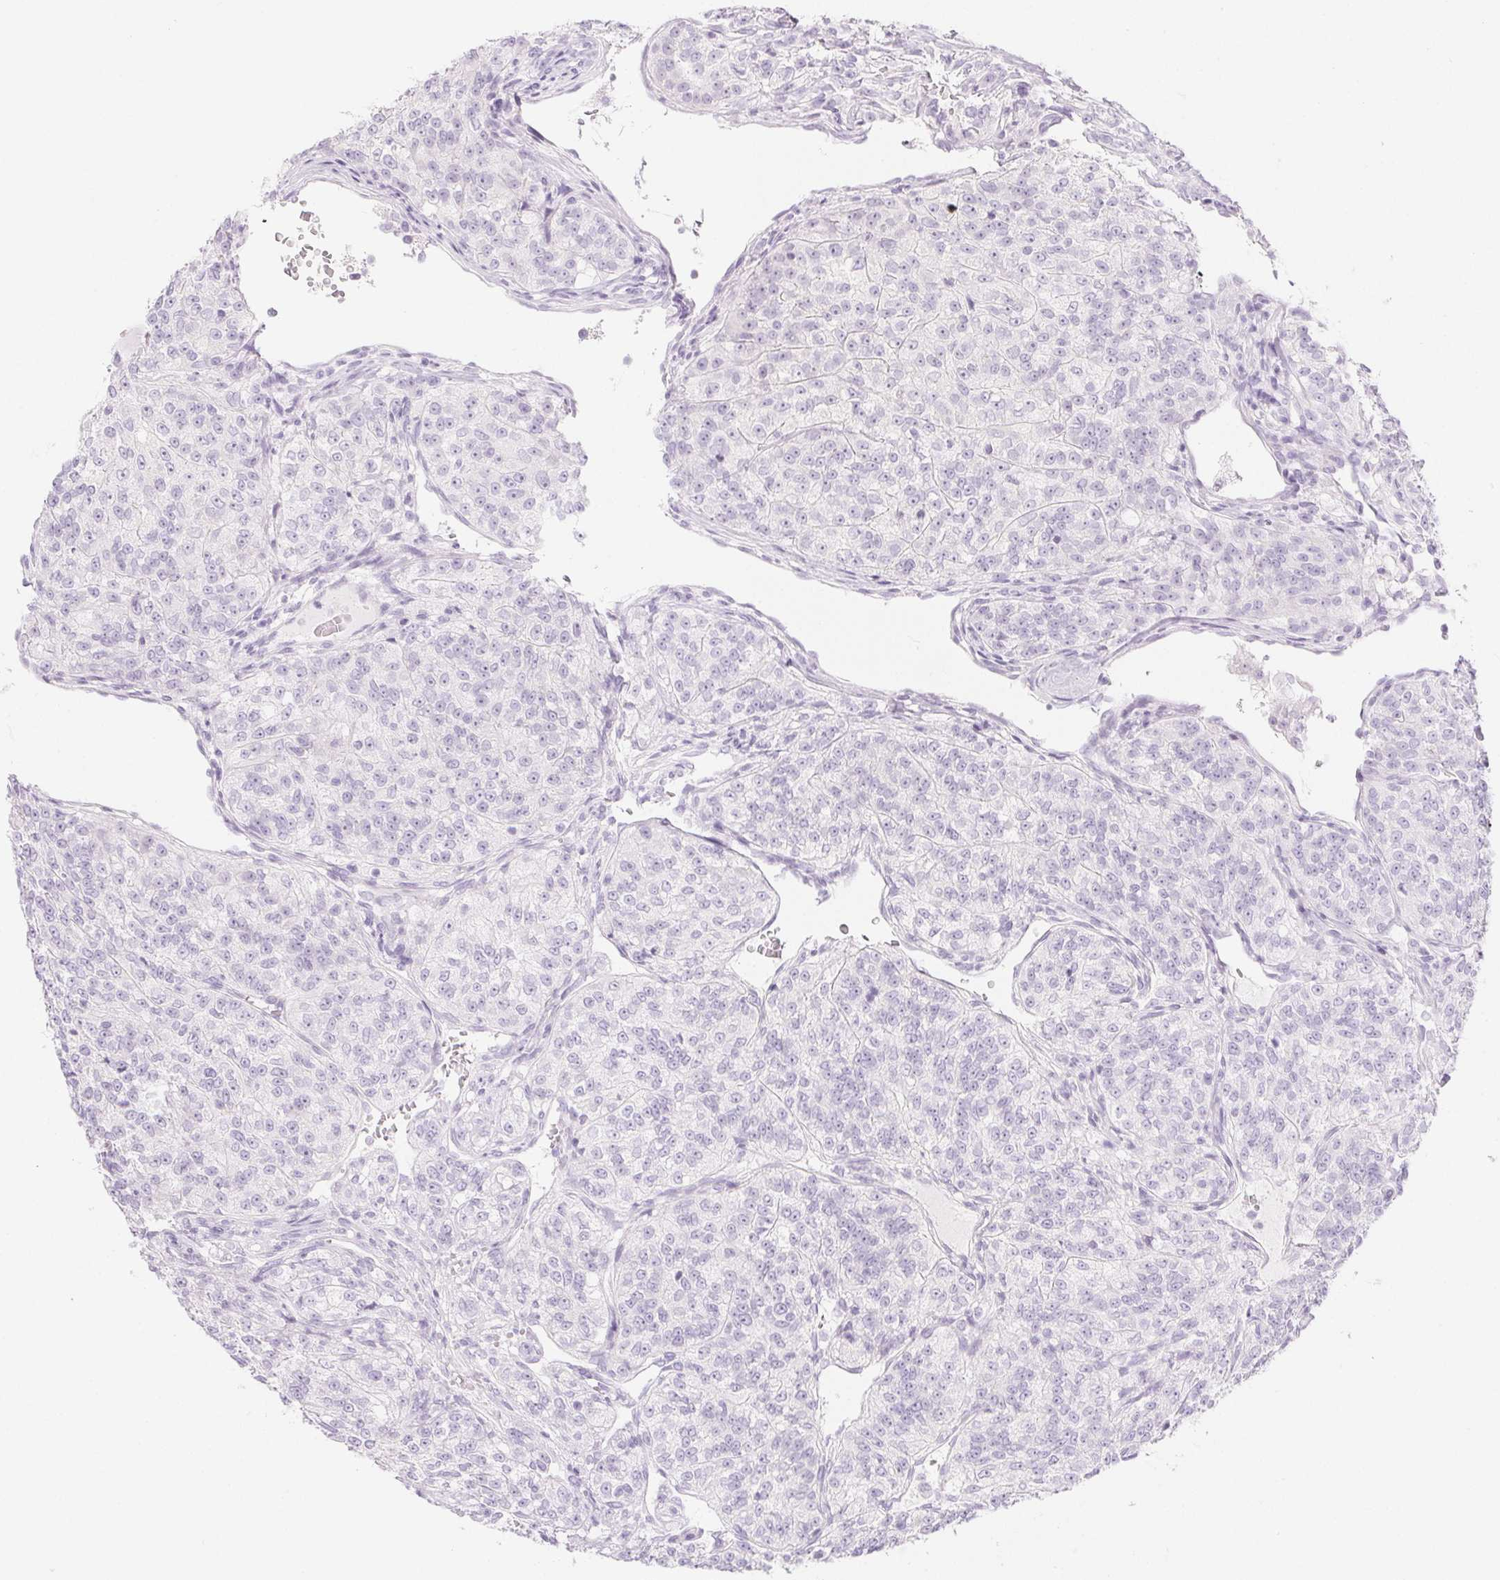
{"staining": {"intensity": "negative", "quantity": "none", "location": "none"}, "tissue": "renal cancer", "cell_type": "Tumor cells", "image_type": "cancer", "snomed": [{"axis": "morphology", "description": "Adenocarcinoma, NOS"}, {"axis": "topography", "description": "Kidney"}], "caption": "This is a histopathology image of immunohistochemistry staining of renal adenocarcinoma, which shows no positivity in tumor cells.", "gene": "SPRR3", "patient": {"sex": "female", "age": 63}}